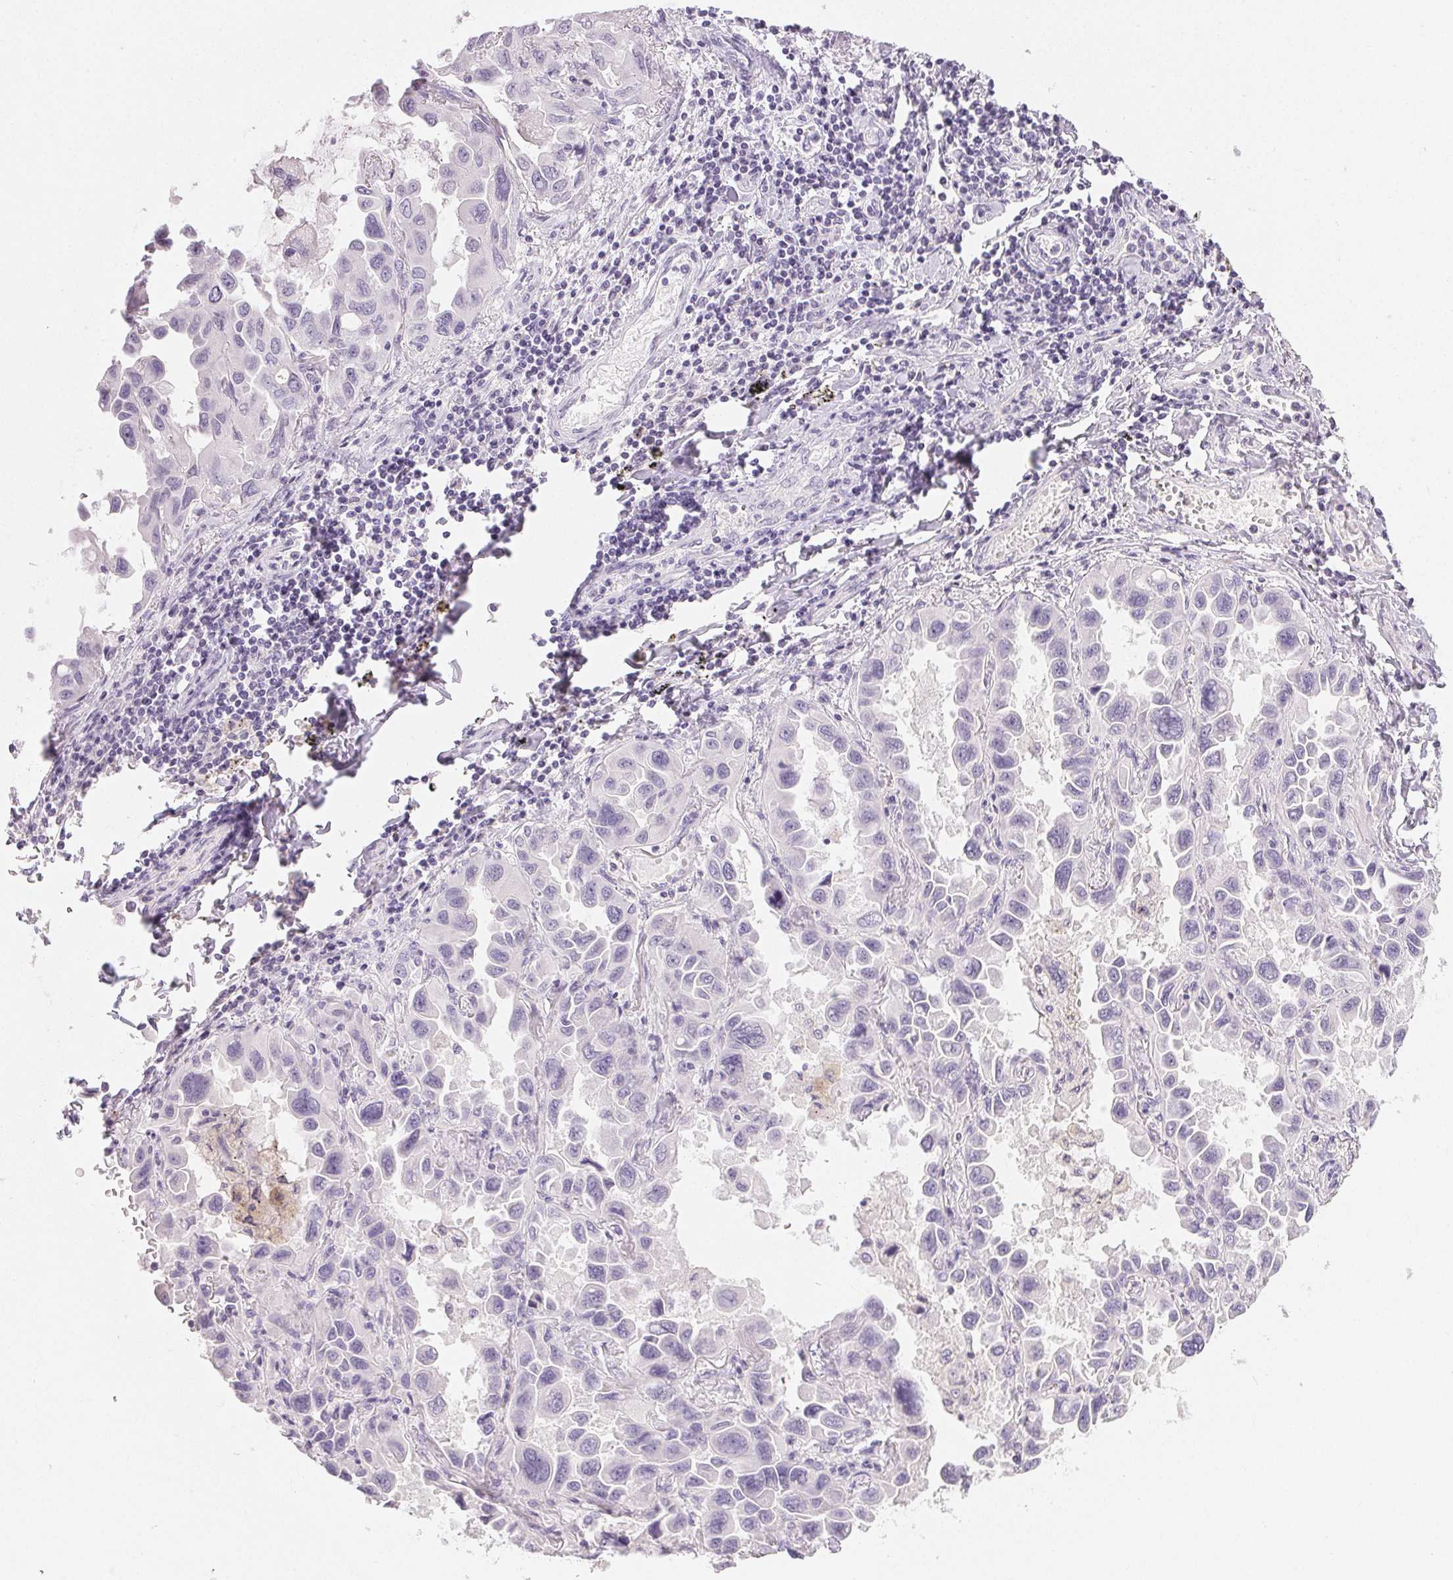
{"staining": {"intensity": "negative", "quantity": "none", "location": "none"}, "tissue": "lung cancer", "cell_type": "Tumor cells", "image_type": "cancer", "snomed": [{"axis": "morphology", "description": "Adenocarcinoma, NOS"}, {"axis": "topography", "description": "Lung"}], "caption": "This micrograph is of lung cancer (adenocarcinoma) stained with immunohistochemistry to label a protein in brown with the nuclei are counter-stained blue. There is no staining in tumor cells. (Immunohistochemistry (ihc), brightfield microscopy, high magnification).", "gene": "MIOX", "patient": {"sex": "male", "age": 64}}